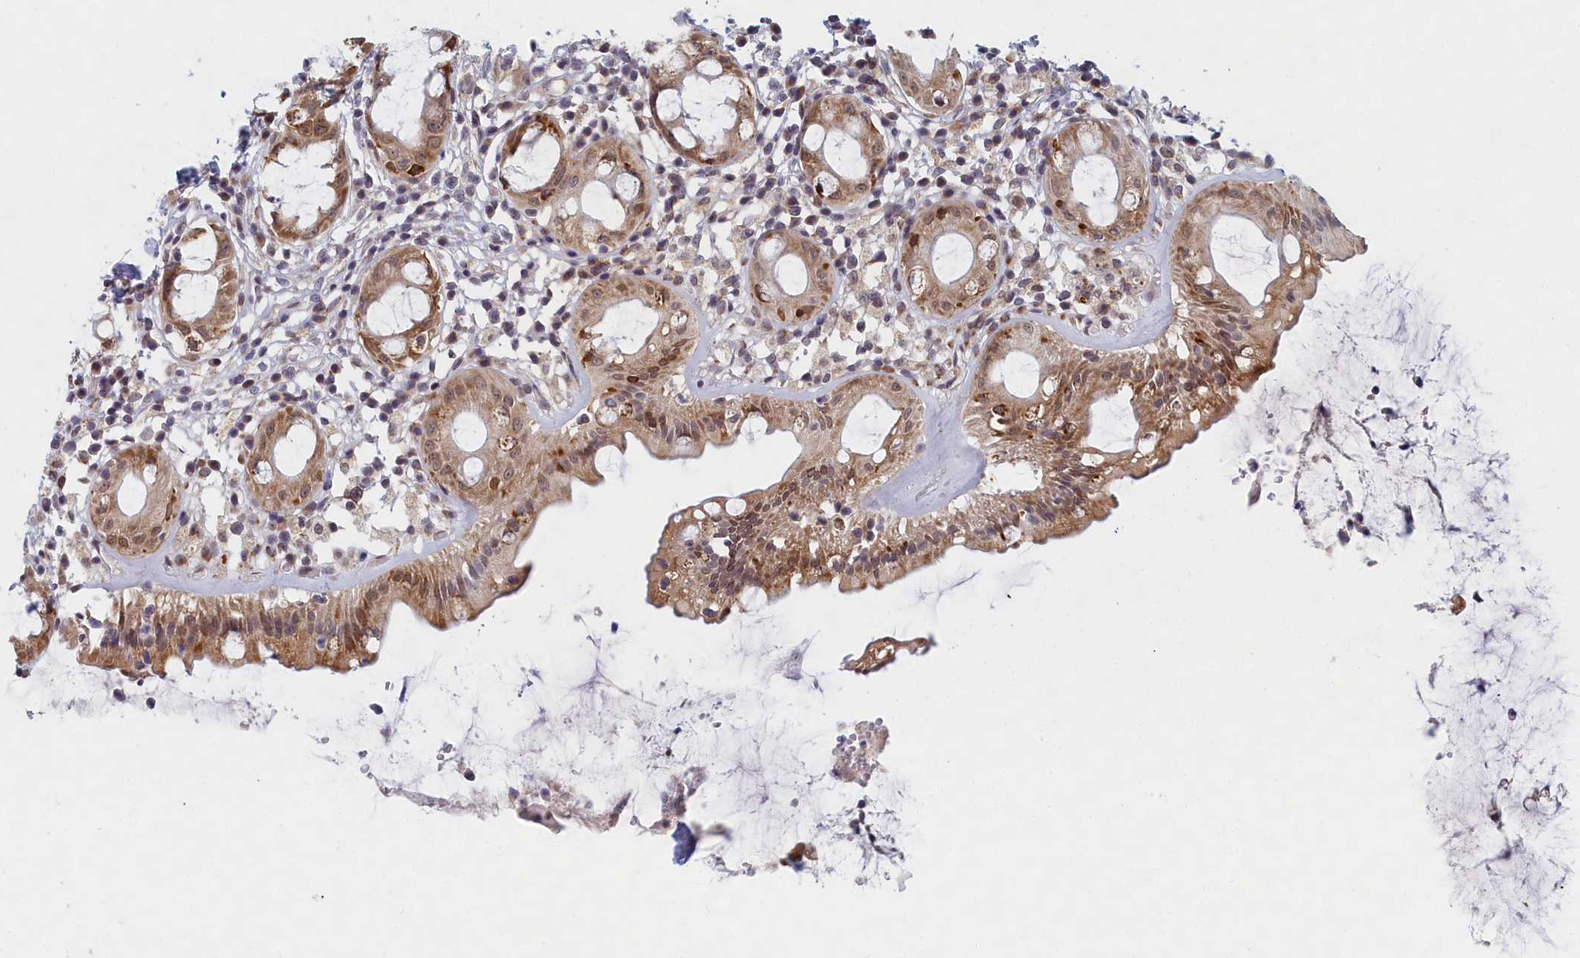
{"staining": {"intensity": "moderate", "quantity": ">75%", "location": "cytoplasmic/membranous"}, "tissue": "rectum", "cell_type": "Glandular cells", "image_type": "normal", "snomed": [{"axis": "morphology", "description": "Normal tissue, NOS"}, {"axis": "topography", "description": "Rectum"}], "caption": "Glandular cells display medium levels of moderate cytoplasmic/membranous expression in about >75% of cells in benign human rectum.", "gene": "DNAJC17", "patient": {"sex": "female", "age": 57}}